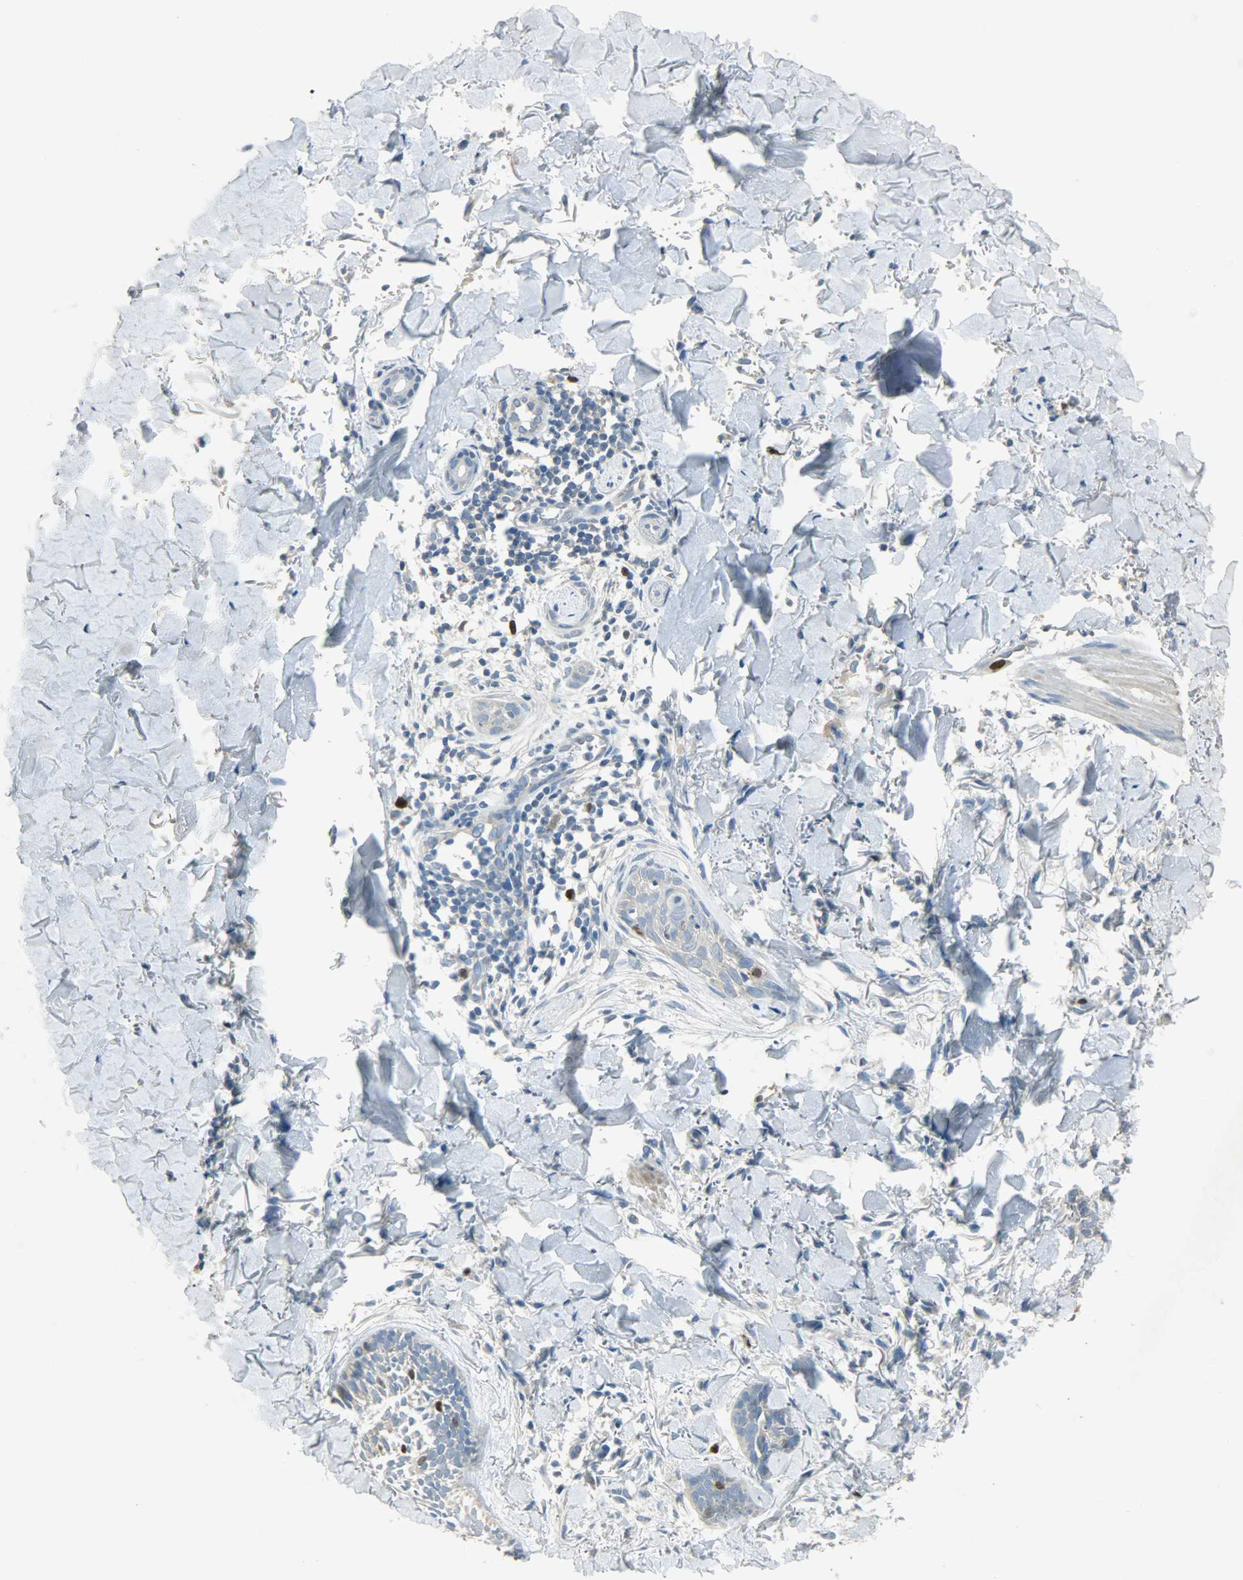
{"staining": {"intensity": "strong", "quantity": "<25%", "location": "nuclear"}, "tissue": "skin cancer", "cell_type": "Tumor cells", "image_type": "cancer", "snomed": [{"axis": "morphology", "description": "Normal tissue, NOS"}, {"axis": "morphology", "description": "Basal cell carcinoma"}, {"axis": "topography", "description": "Skin"}], "caption": "Protein staining displays strong nuclear staining in about <25% of tumor cells in skin basal cell carcinoma. The protein of interest is stained brown, and the nuclei are stained in blue (DAB IHC with brightfield microscopy, high magnification).", "gene": "TPX2", "patient": {"sex": "male", "age": 71}}